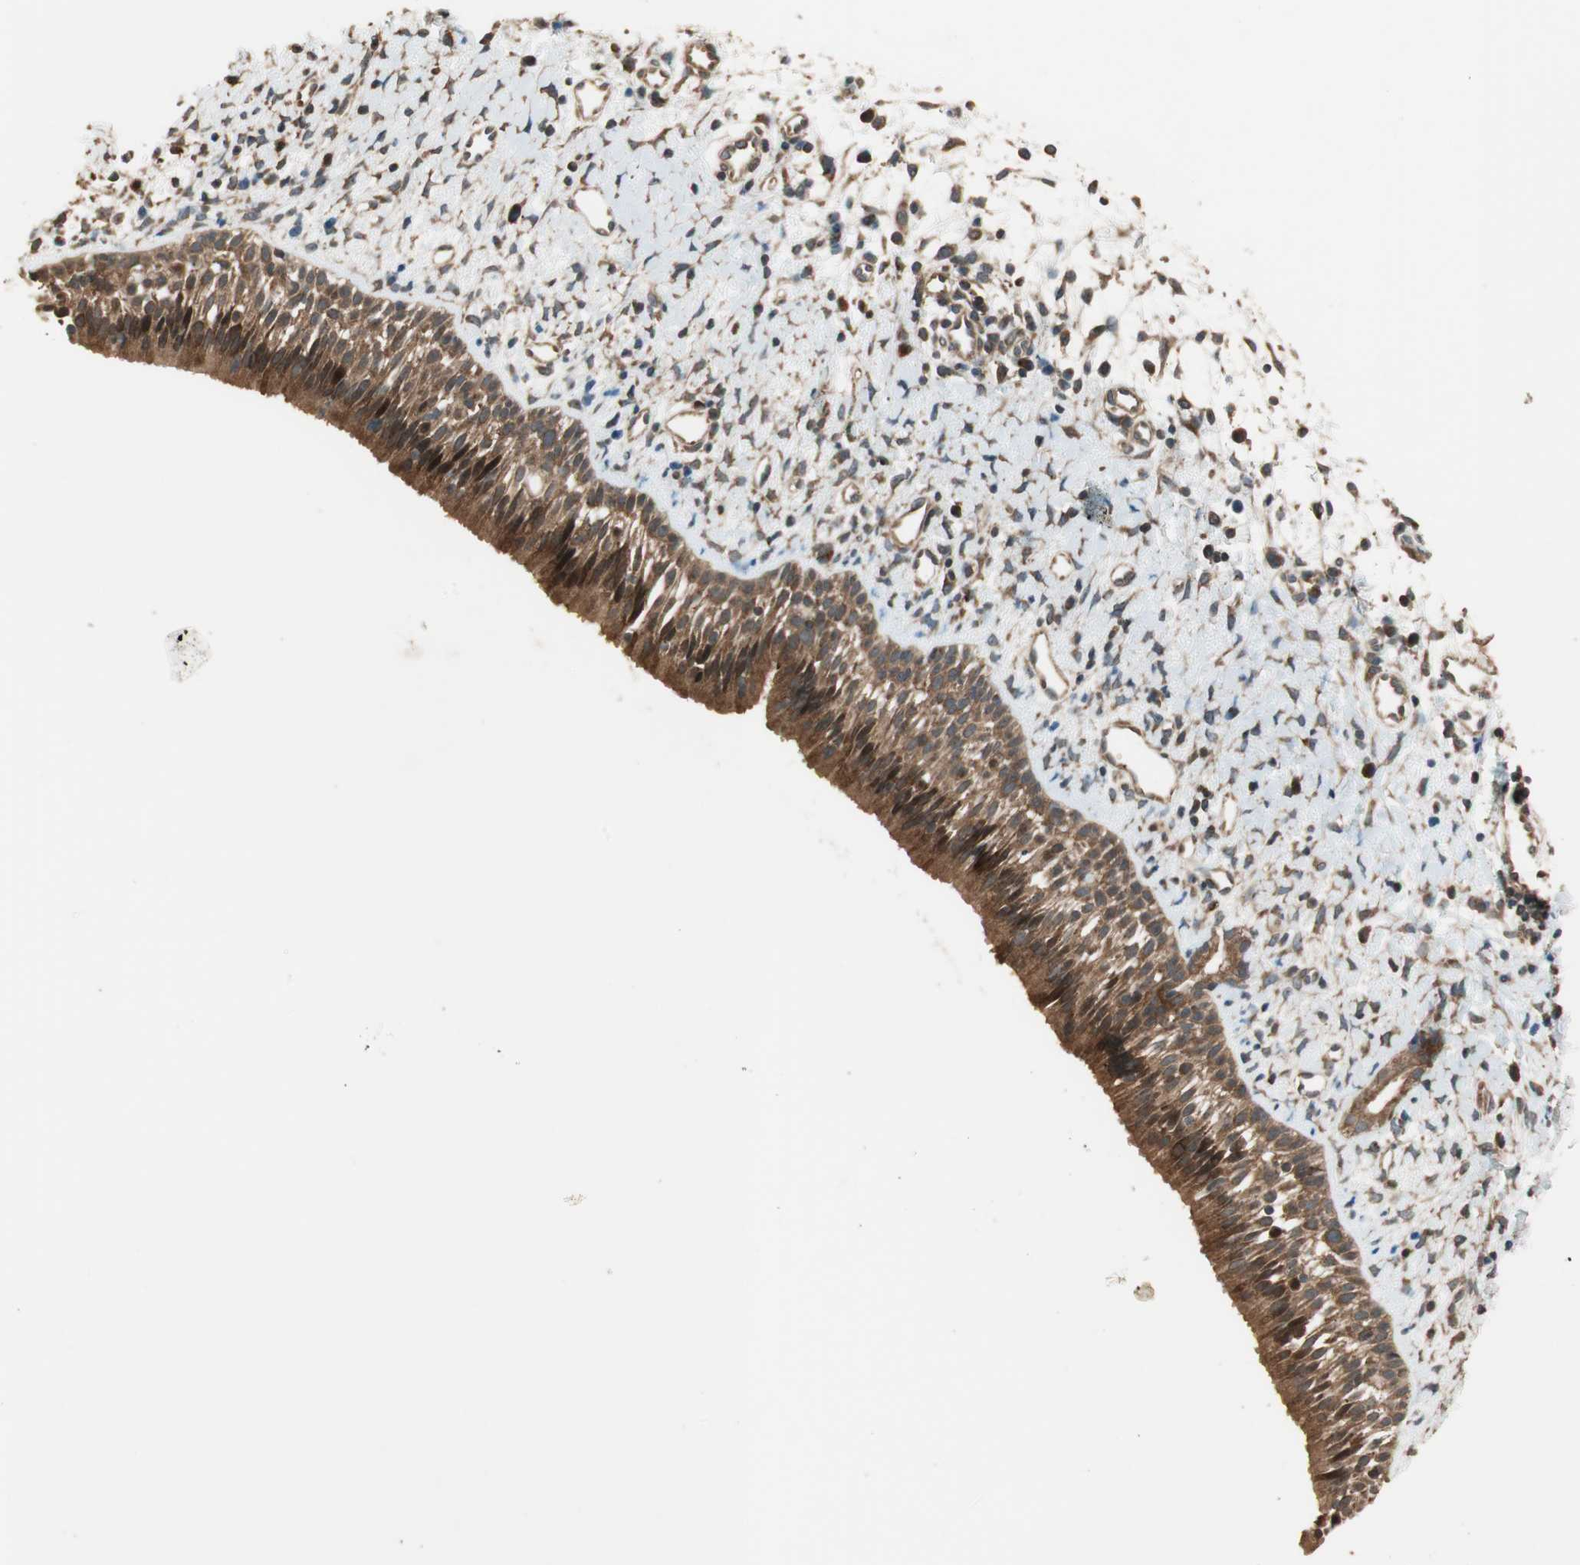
{"staining": {"intensity": "strong", "quantity": ">75%", "location": "cytoplasmic/membranous"}, "tissue": "nasopharynx", "cell_type": "Respiratory epithelial cells", "image_type": "normal", "snomed": [{"axis": "morphology", "description": "Normal tissue, NOS"}, {"axis": "topography", "description": "Nasopharynx"}], "caption": "Protein staining of normal nasopharynx displays strong cytoplasmic/membranous expression in about >75% of respiratory epithelial cells. (DAB (3,3'-diaminobenzidine) IHC with brightfield microscopy, high magnification).", "gene": "CNOT4", "patient": {"sex": "male", "age": 22}}